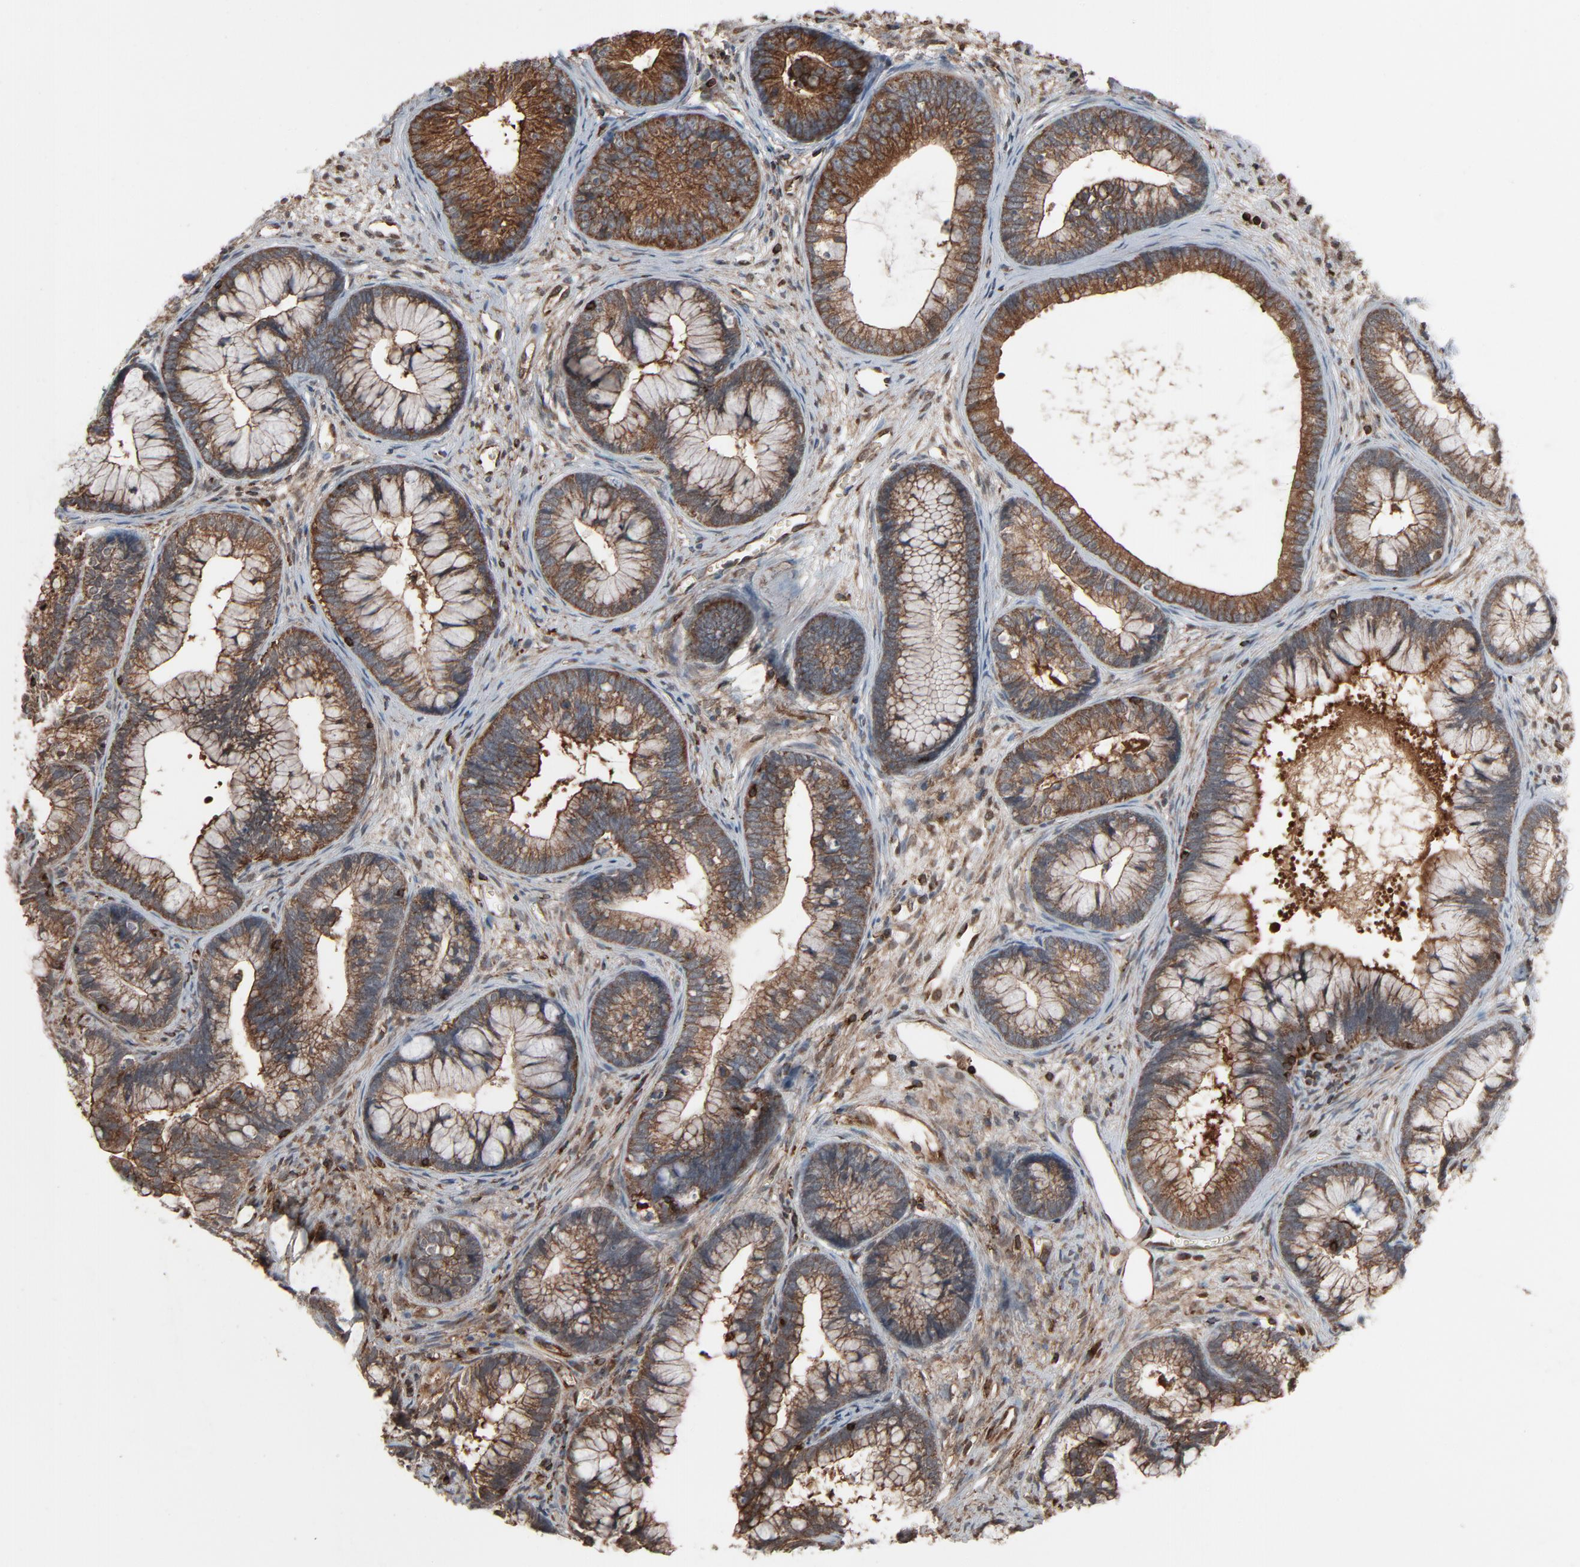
{"staining": {"intensity": "moderate", "quantity": ">75%", "location": "cytoplasmic/membranous"}, "tissue": "cervical cancer", "cell_type": "Tumor cells", "image_type": "cancer", "snomed": [{"axis": "morphology", "description": "Adenocarcinoma, NOS"}, {"axis": "topography", "description": "Cervix"}], "caption": "Cervical cancer stained with immunohistochemistry (IHC) reveals moderate cytoplasmic/membranous expression in approximately >75% of tumor cells.", "gene": "OPTN", "patient": {"sex": "female", "age": 44}}